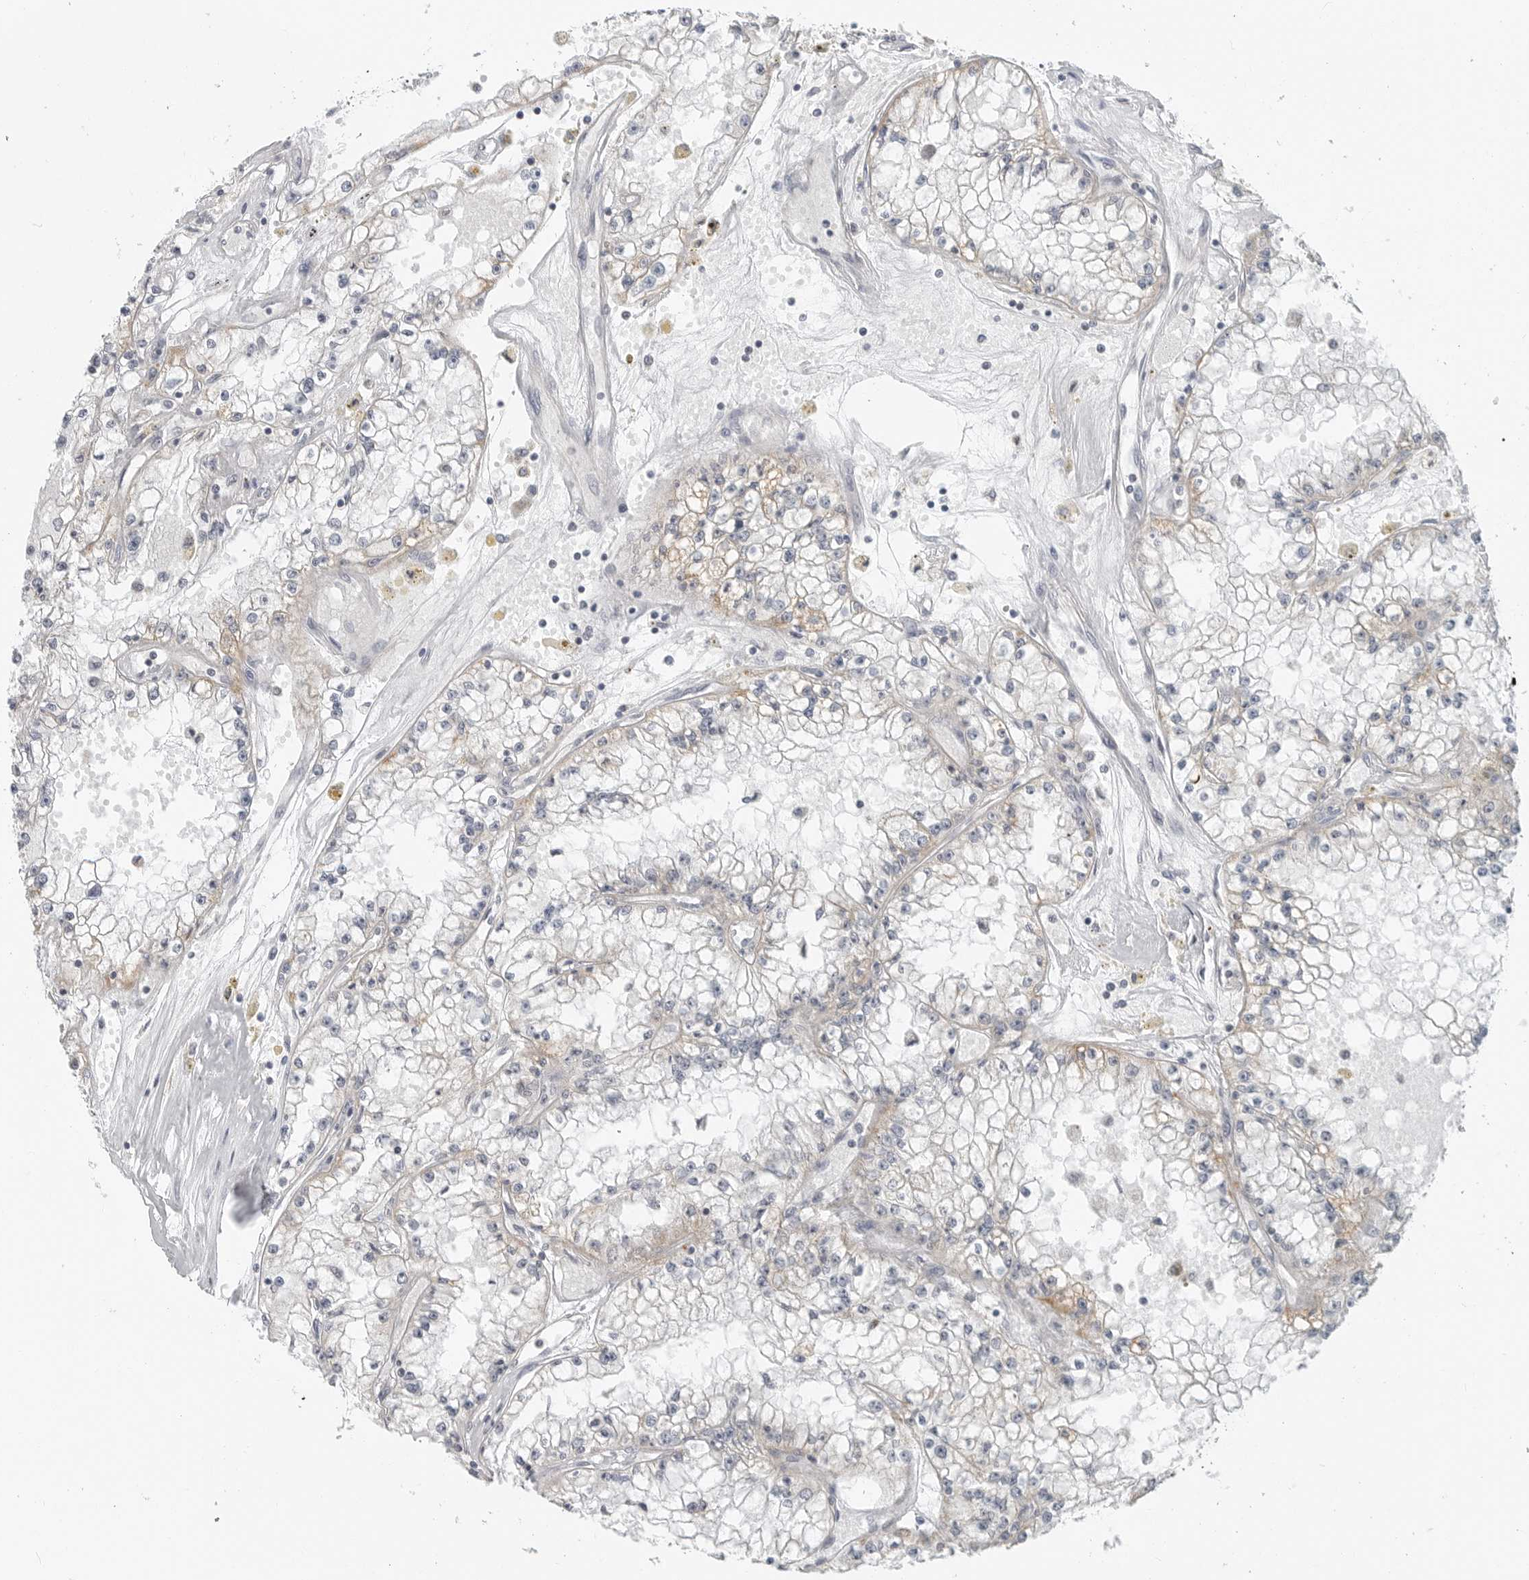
{"staining": {"intensity": "weak", "quantity": "25%-75%", "location": "cytoplasmic/membranous"}, "tissue": "renal cancer", "cell_type": "Tumor cells", "image_type": "cancer", "snomed": [{"axis": "morphology", "description": "Adenocarcinoma, NOS"}, {"axis": "topography", "description": "Kidney"}], "caption": "This image demonstrates immunohistochemistry (IHC) staining of adenocarcinoma (renal), with low weak cytoplasmic/membranous expression in about 25%-75% of tumor cells.", "gene": "IL12RB2", "patient": {"sex": "male", "age": 56}}